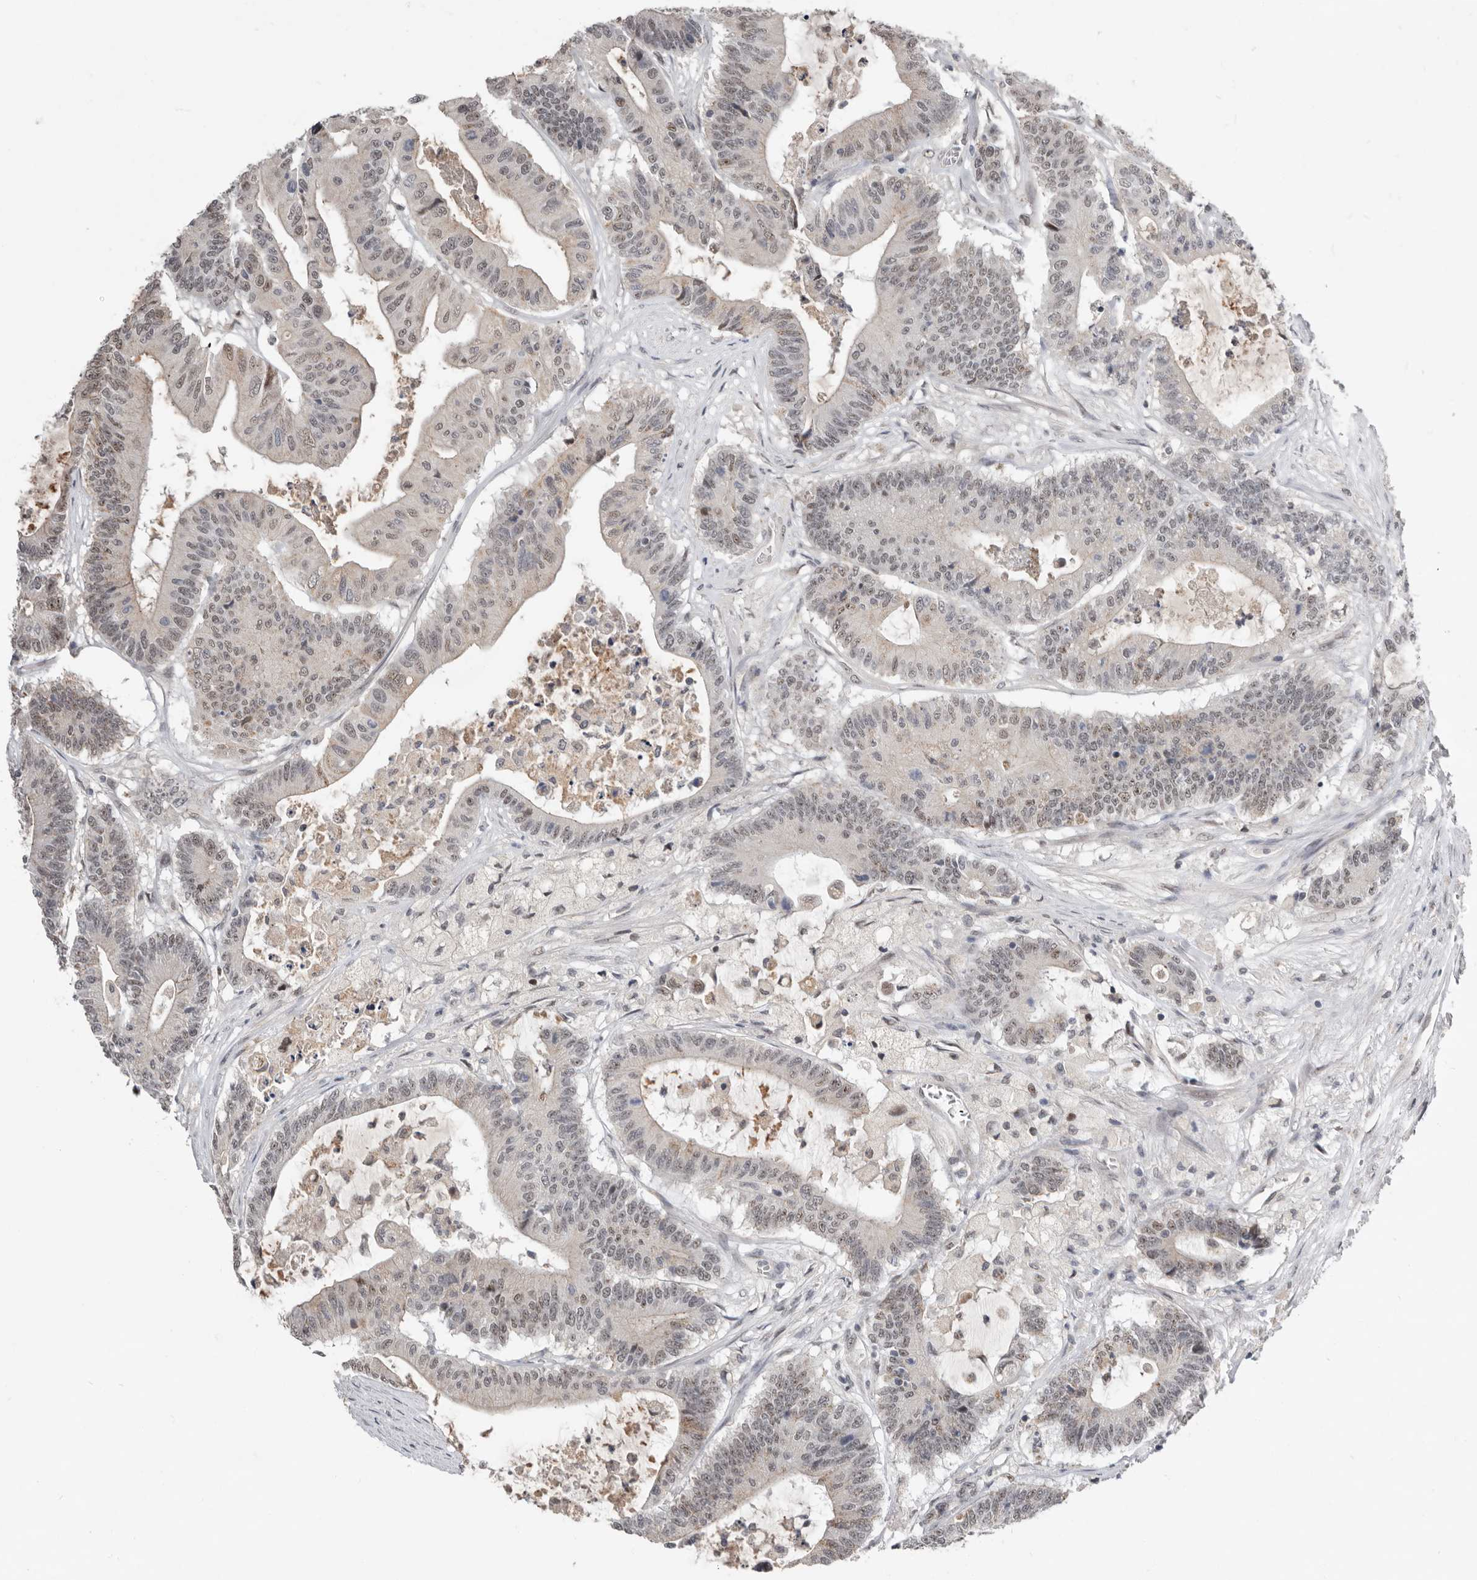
{"staining": {"intensity": "weak", "quantity": "25%-75%", "location": "nuclear"}, "tissue": "colorectal cancer", "cell_type": "Tumor cells", "image_type": "cancer", "snomed": [{"axis": "morphology", "description": "Adenocarcinoma, NOS"}, {"axis": "topography", "description": "Colon"}], "caption": "Immunohistochemical staining of colorectal cancer demonstrates weak nuclear protein expression in approximately 25%-75% of tumor cells.", "gene": "BRCA2", "patient": {"sex": "female", "age": 84}}